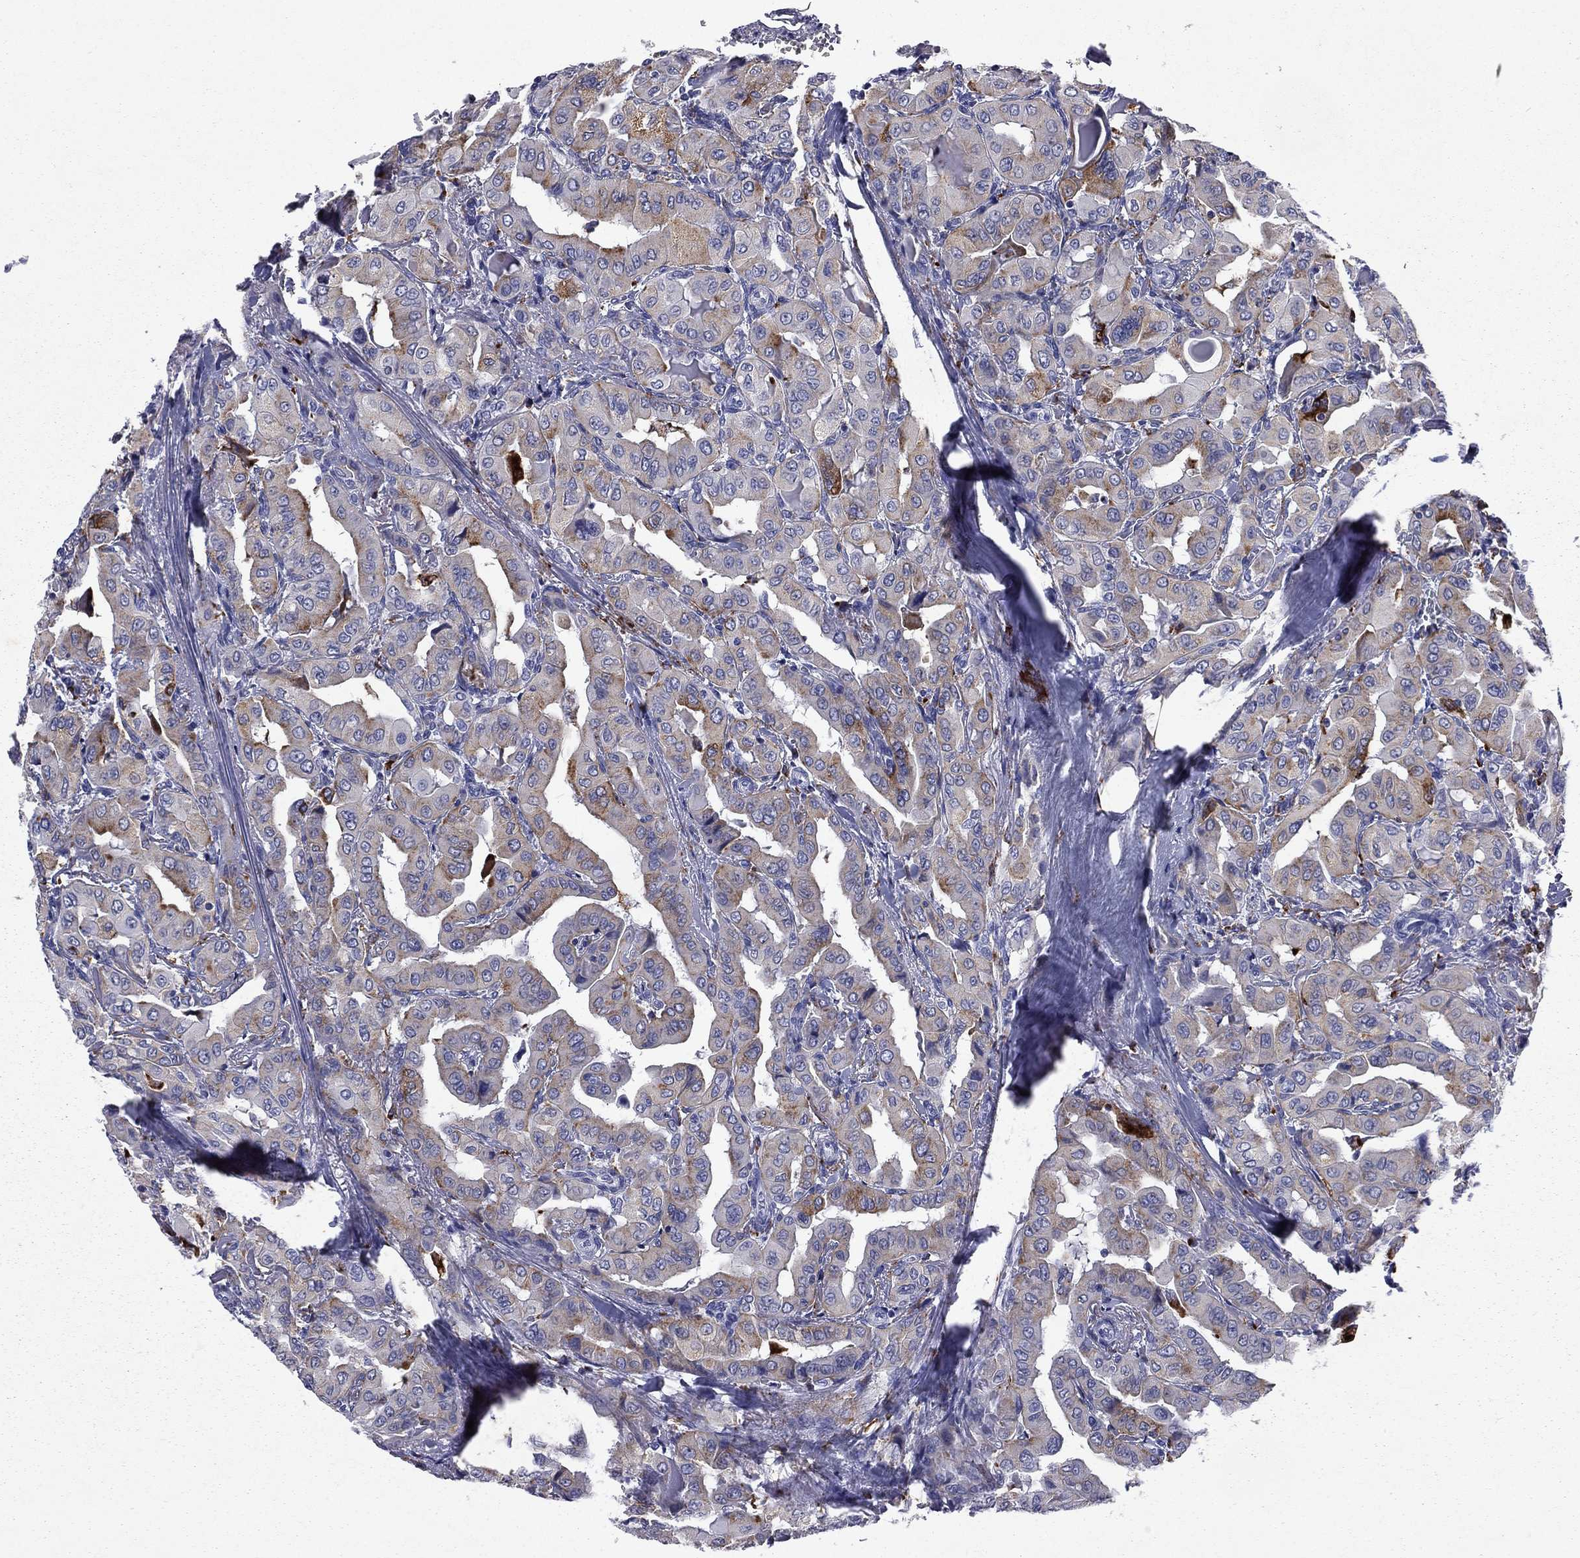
{"staining": {"intensity": "moderate", "quantity": "<25%", "location": "cytoplasmic/membranous"}, "tissue": "thyroid cancer", "cell_type": "Tumor cells", "image_type": "cancer", "snomed": [{"axis": "morphology", "description": "Normal tissue, NOS"}, {"axis": "morphology", "description": "Papillary adenocarcinoma, NOS"}, {"axis": "topography", "description": "Thyroid gland"}], "caption": "High-magnification brightfield microscopy of papillary adenocarcinoma (thyroid) stained with DAB (3,3'-diaminobenzidine) (brown) and counterstained with hematoxylin (blue). tumor cells exhibit moderate cytoplasmic/membranous expression is identified in about<25% of cells.", "gene": "MADCAM1", "patient": {"sex": "female", "age": 66}}